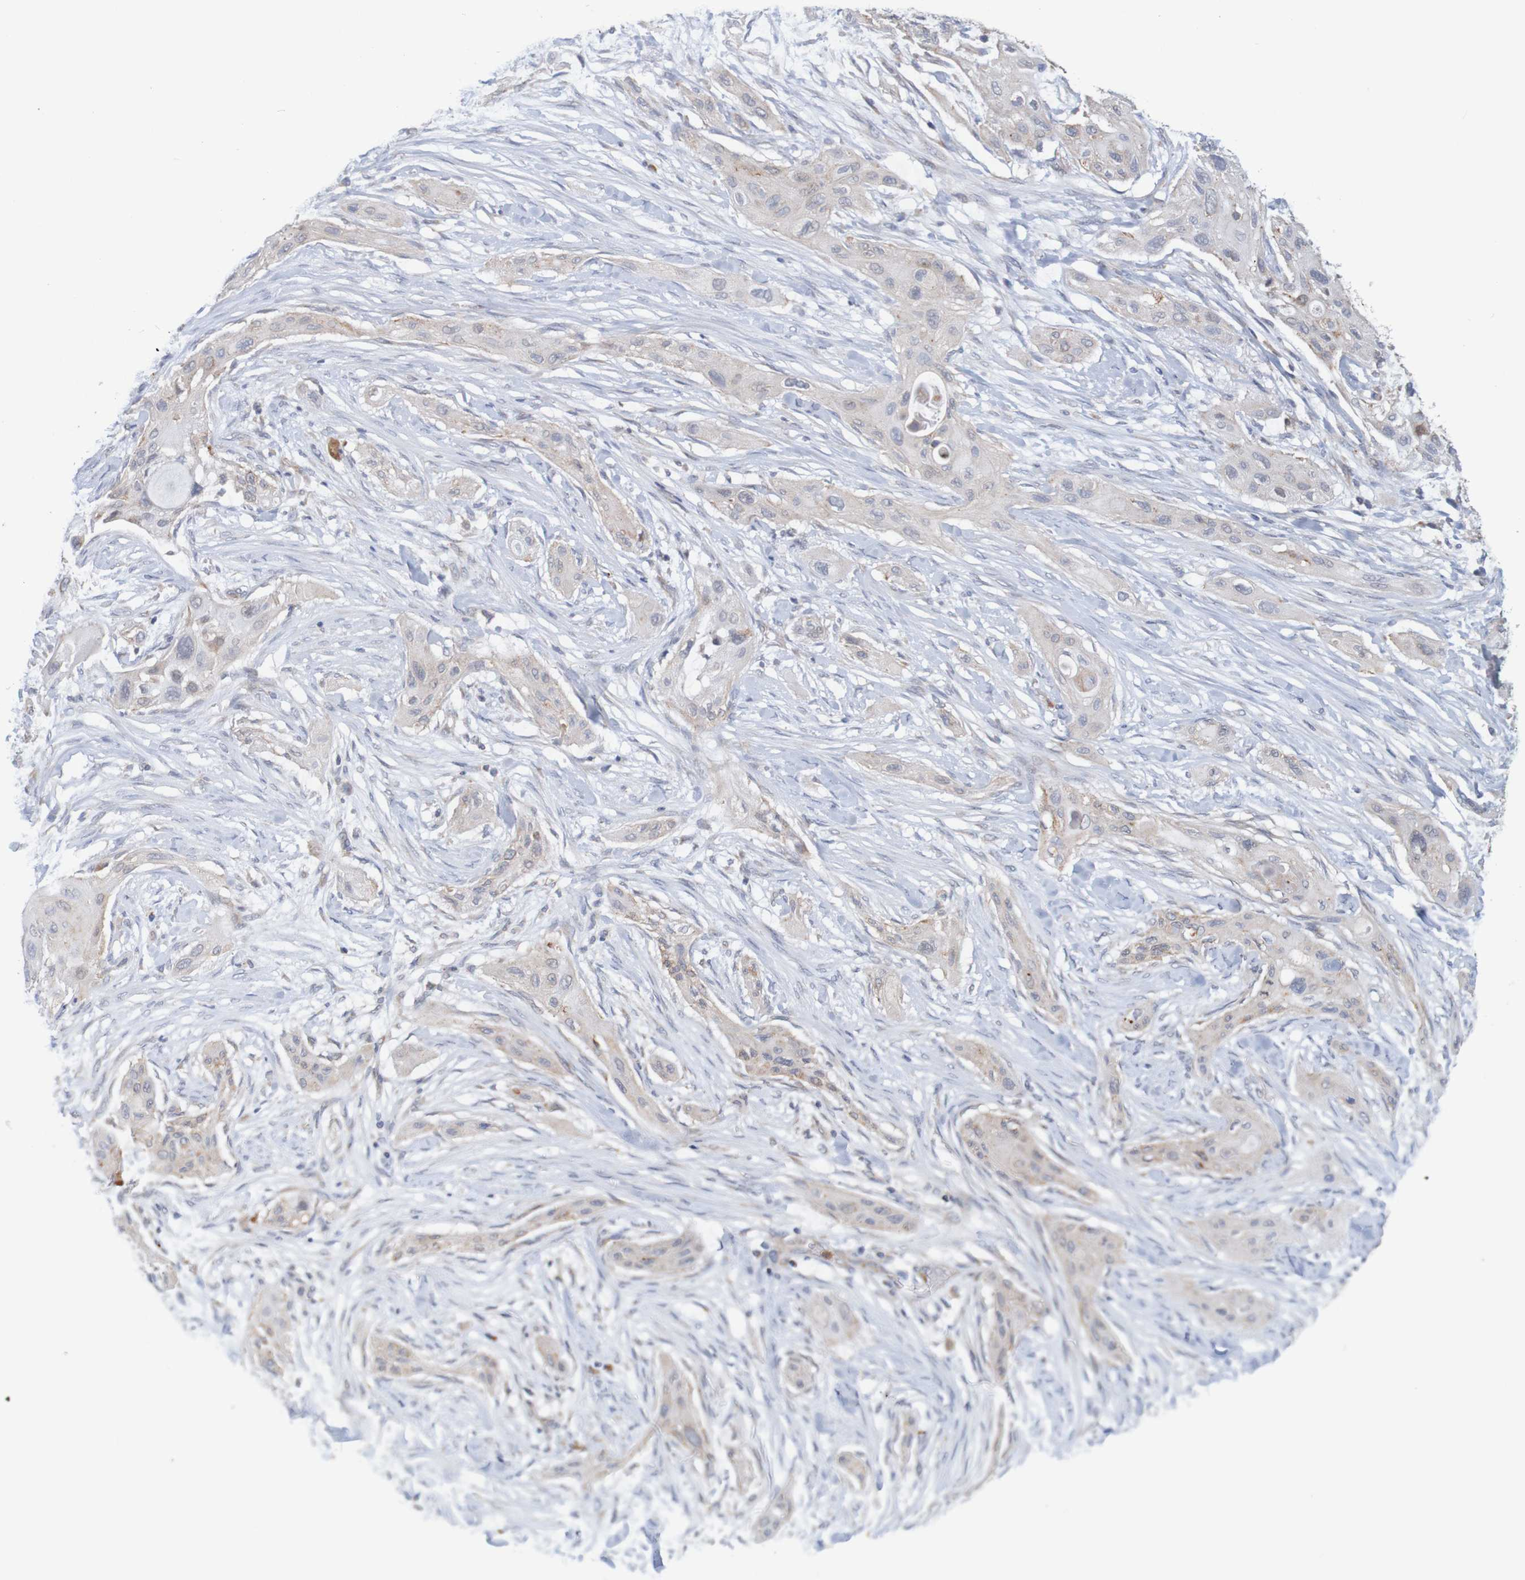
{"staining": {"intensity": "negative", "quantity": "none", "location": "none"}, "tissue": "lung cancer", "cell_type": "Tumor cells", "image_type": "cancer", "snomed": [{"axis": "morphology", "description": "Squamous cell carcinoma, NOS"}, {"axis": "topography", "description": "Lung"}], "caption": "Immunohistochemistry (IHC) histopathology image of human lung cancer (squamous cell carcinoma) stained for a protein (brown), which reveals no positivity in tumor cells.", "gene": "NAV2", "patient": {"sex": "female", "age": 47}}